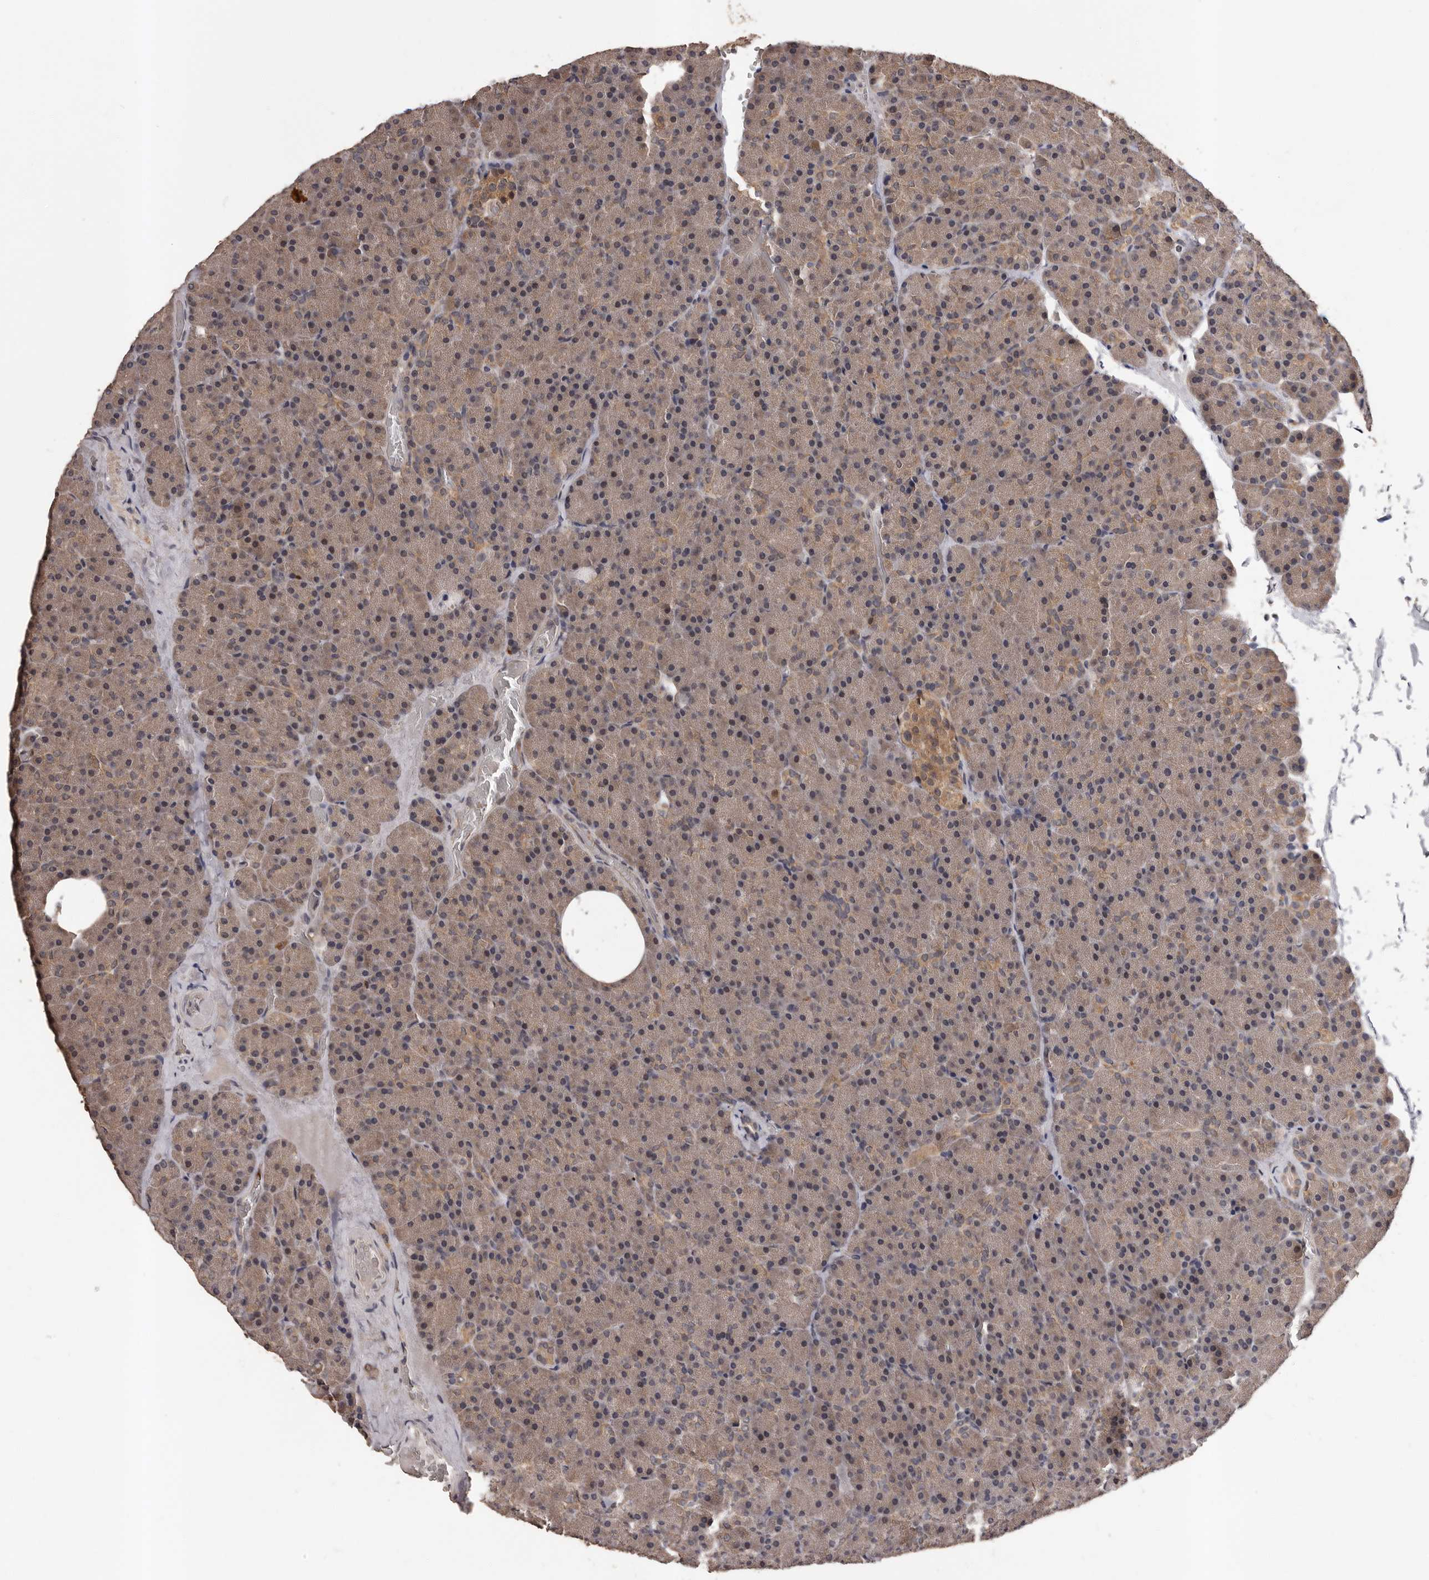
{"staining": {"intensity": "weak", "quantity": "25%-75%", "location": "cytoplasmic/membranous"}, "tissue": "pancreas", "cell_type": "Exocrine glandular cells", "image_type": "normal", "snomed": [{"axis": "morphology", "description": "Normal tissue, NOS"}, {"axis": "morphology", "description": "Carcinoid, malignant, NOS"}, {"axis": "topography", "description": "Pancreas"}], "caption": "This micrograph reveals immunohistochemistry staining of benign pancreas, with low weak cytoplasmic/membranous positivity in about 25%-75% of exocrine glandular cells.", "gene": "VPS37A", "patient": {"sex": "female", "age": 35}}